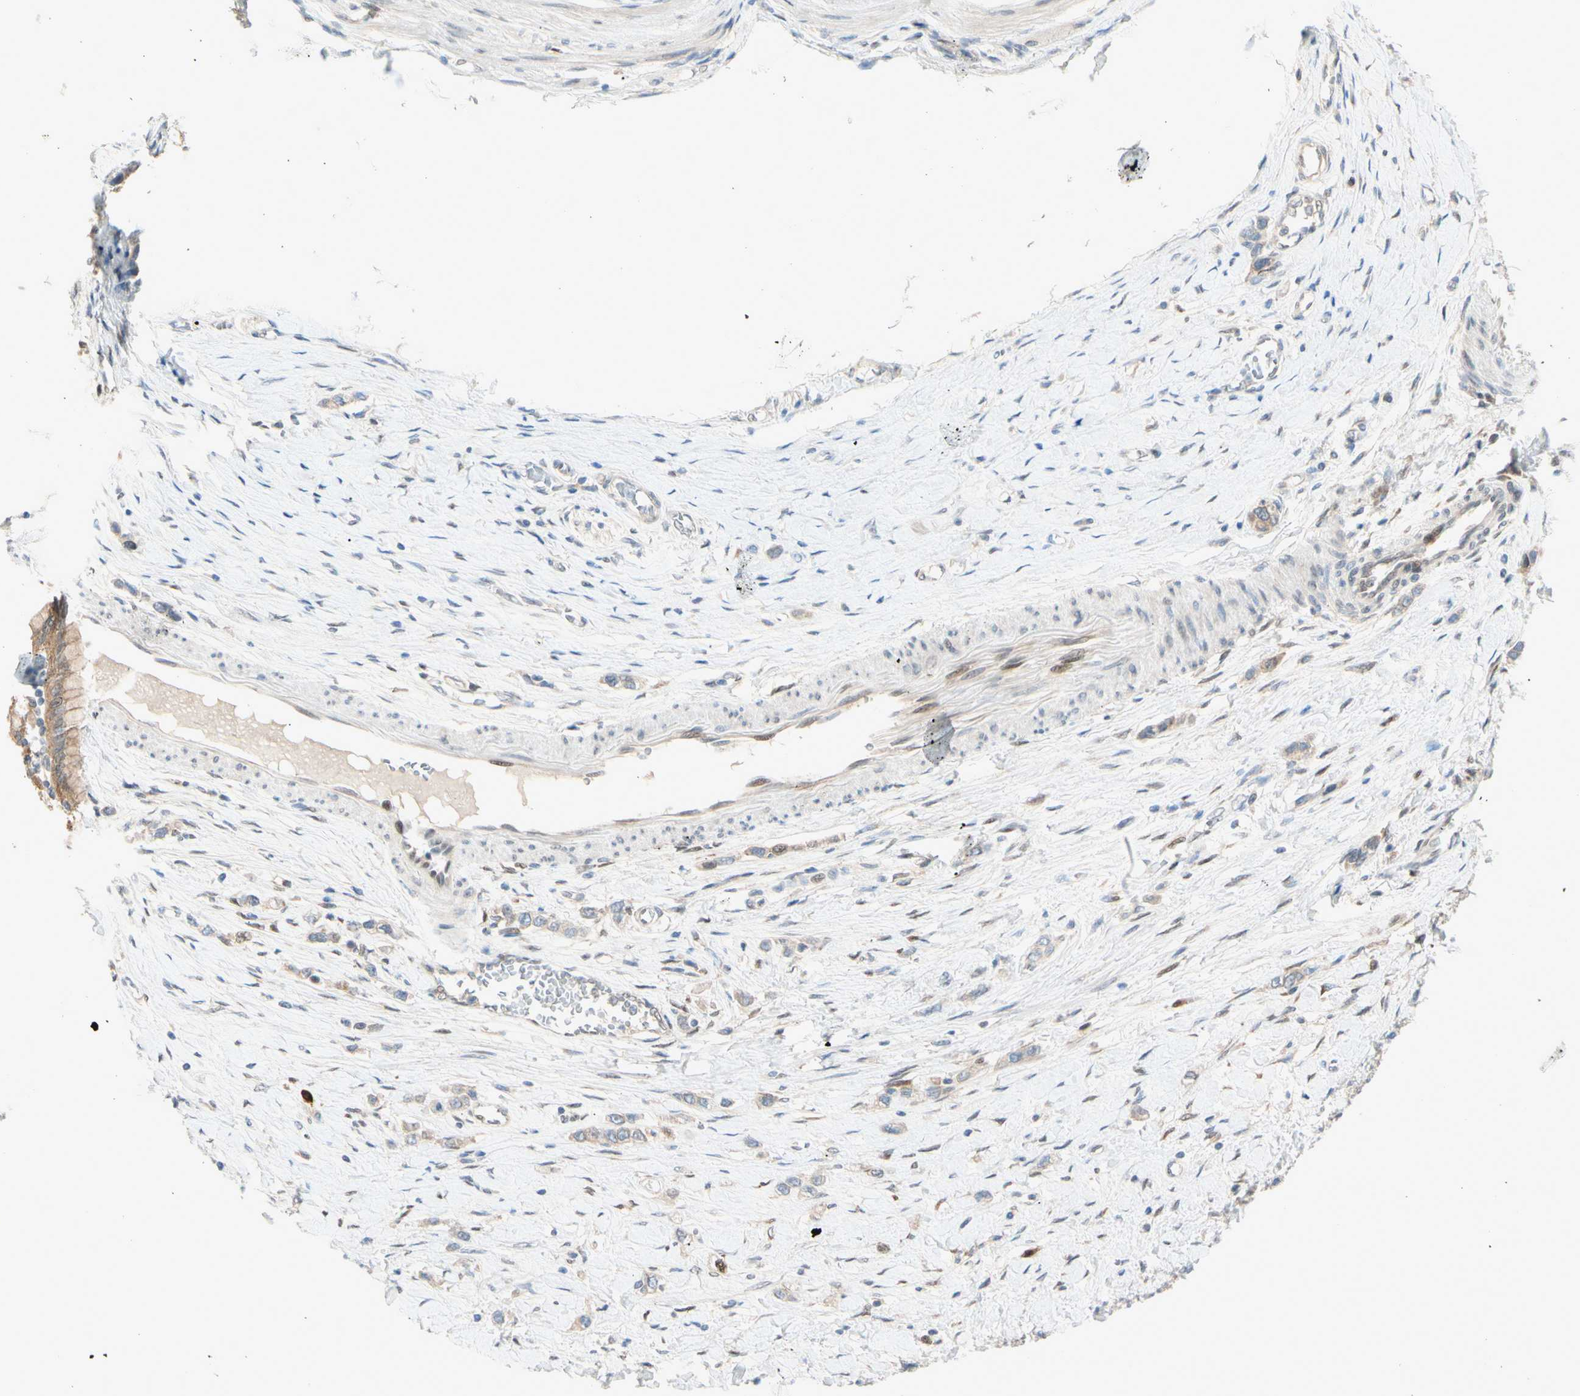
{"staining": {"intensity": "weak", "quantity": ">75%", "location": "cytoplasmic/membranous"}, "tissue": "stomach cancer", "cell_type": "Tumor cells", "image_type": "cancer", "snomed": [{"axis": "morphology", "description": "Normal tissue, NOS"}, {"axis": "morphology", "description": "Adenocarcinoma, NOS"}, {"axis": "topography", "description": "Stomach, upper"}, {"axis": "topography", "description": "Stomach"}], "caption": "This micrograph displays IHC staining of stomach cancer, with low weak cytoplasmic/membranous staining in approximately >75% of tumor cells.", "gene": "PTTG1", "patient": {"sex": "female", "age": 65}}